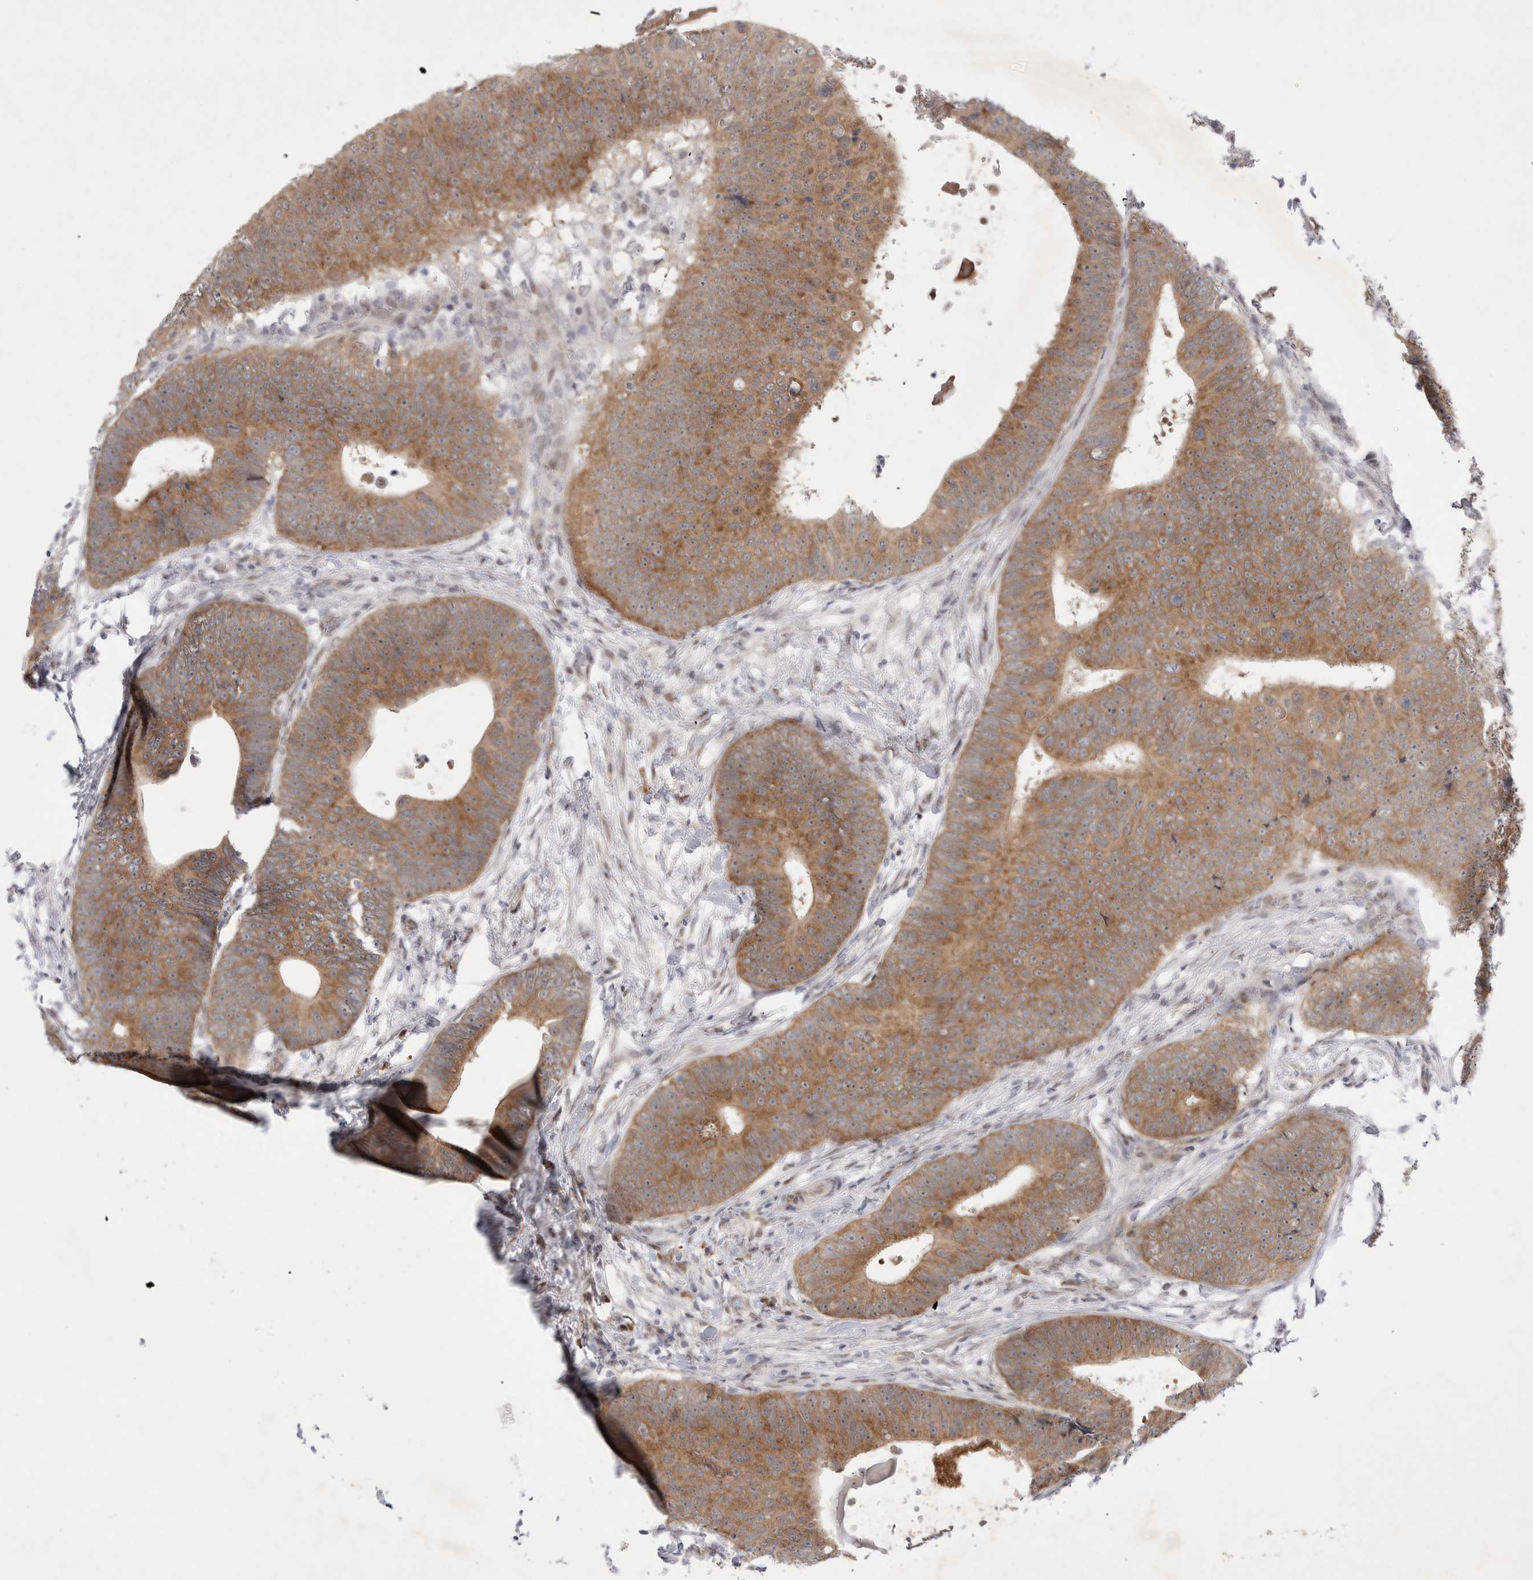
{"staining": {"intensity": "moderate", "quantity": ">75%", "location": "cytoplasmic/membranous"}, "tissue": "colorectal cancer", "cell_type": "Tumor cells", "image_type": "cancer", "snomed": [{"axis": "morphology", "description": "Adenocarcinoma, NOS"}, {"axis": "topography", "description": "Colon"}], "caption": "A brown stain labels moderate cytoplasmic/membranous staining of a protein in human colorectal cancer (adenocarcinoma) tumor cells. (IHC, brightfield microscopy, high magnification).", "gene": "WIPF2", "patient": {"sex": "male", "age": 56}}